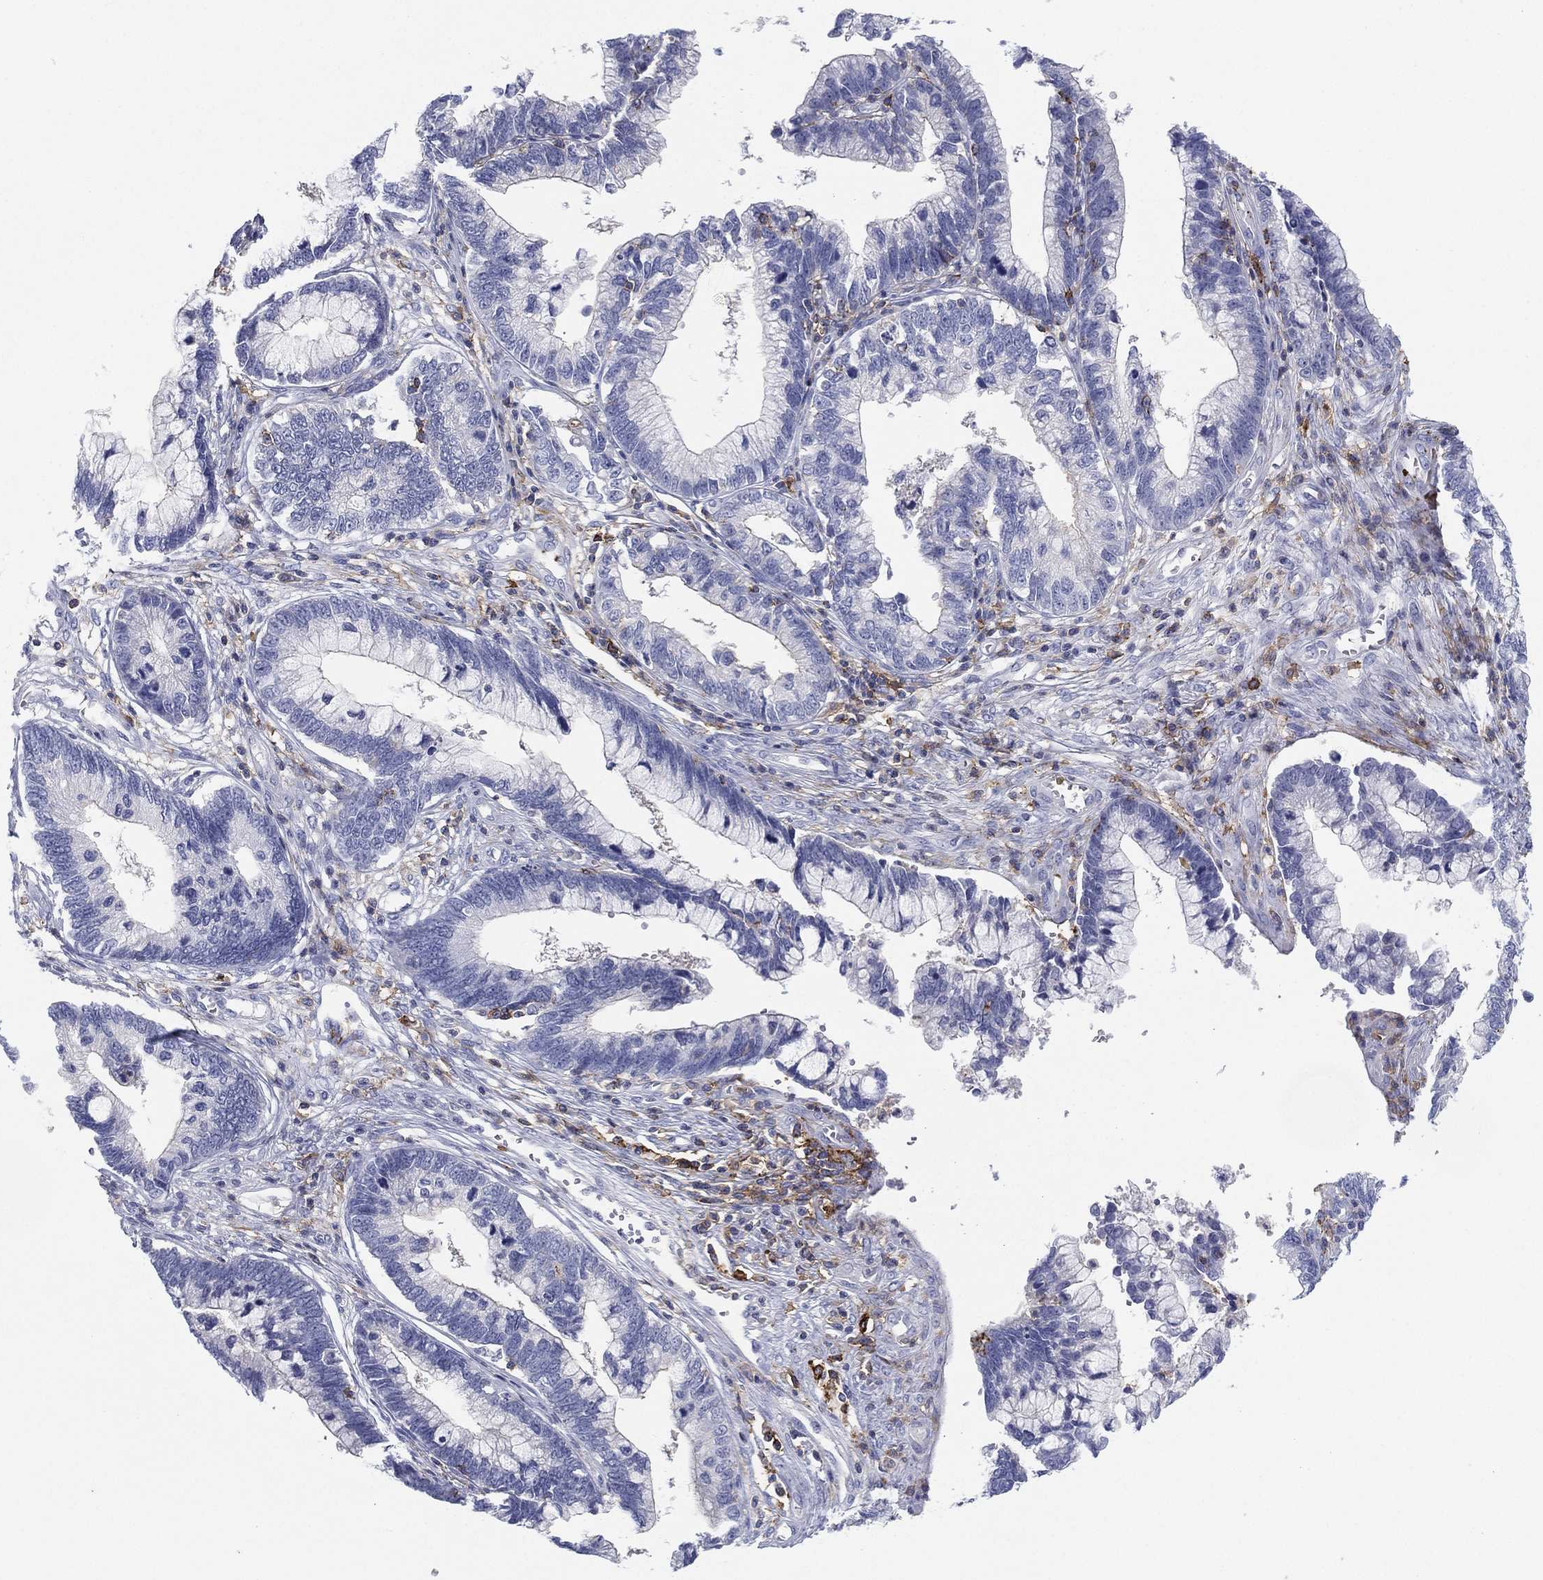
{"staining": {"intensity": "negative", "quantity": "none", "location": "none"}, "tissue": "cervical cancer", "cell_type": "Tumor cells", "image_type": "cancer", "snomed": [{"axis": "morphology", "description": "Adenocarcinoma, NOS"}, {"axis": "topography", "description": "Cervix"}], "caption": "Protein analysis of cervical adenocarcinoma exhibits no significant positivity in tumor cells.", "gene": "SELPLG", "patient": {"sex": "female", "age": 44}}